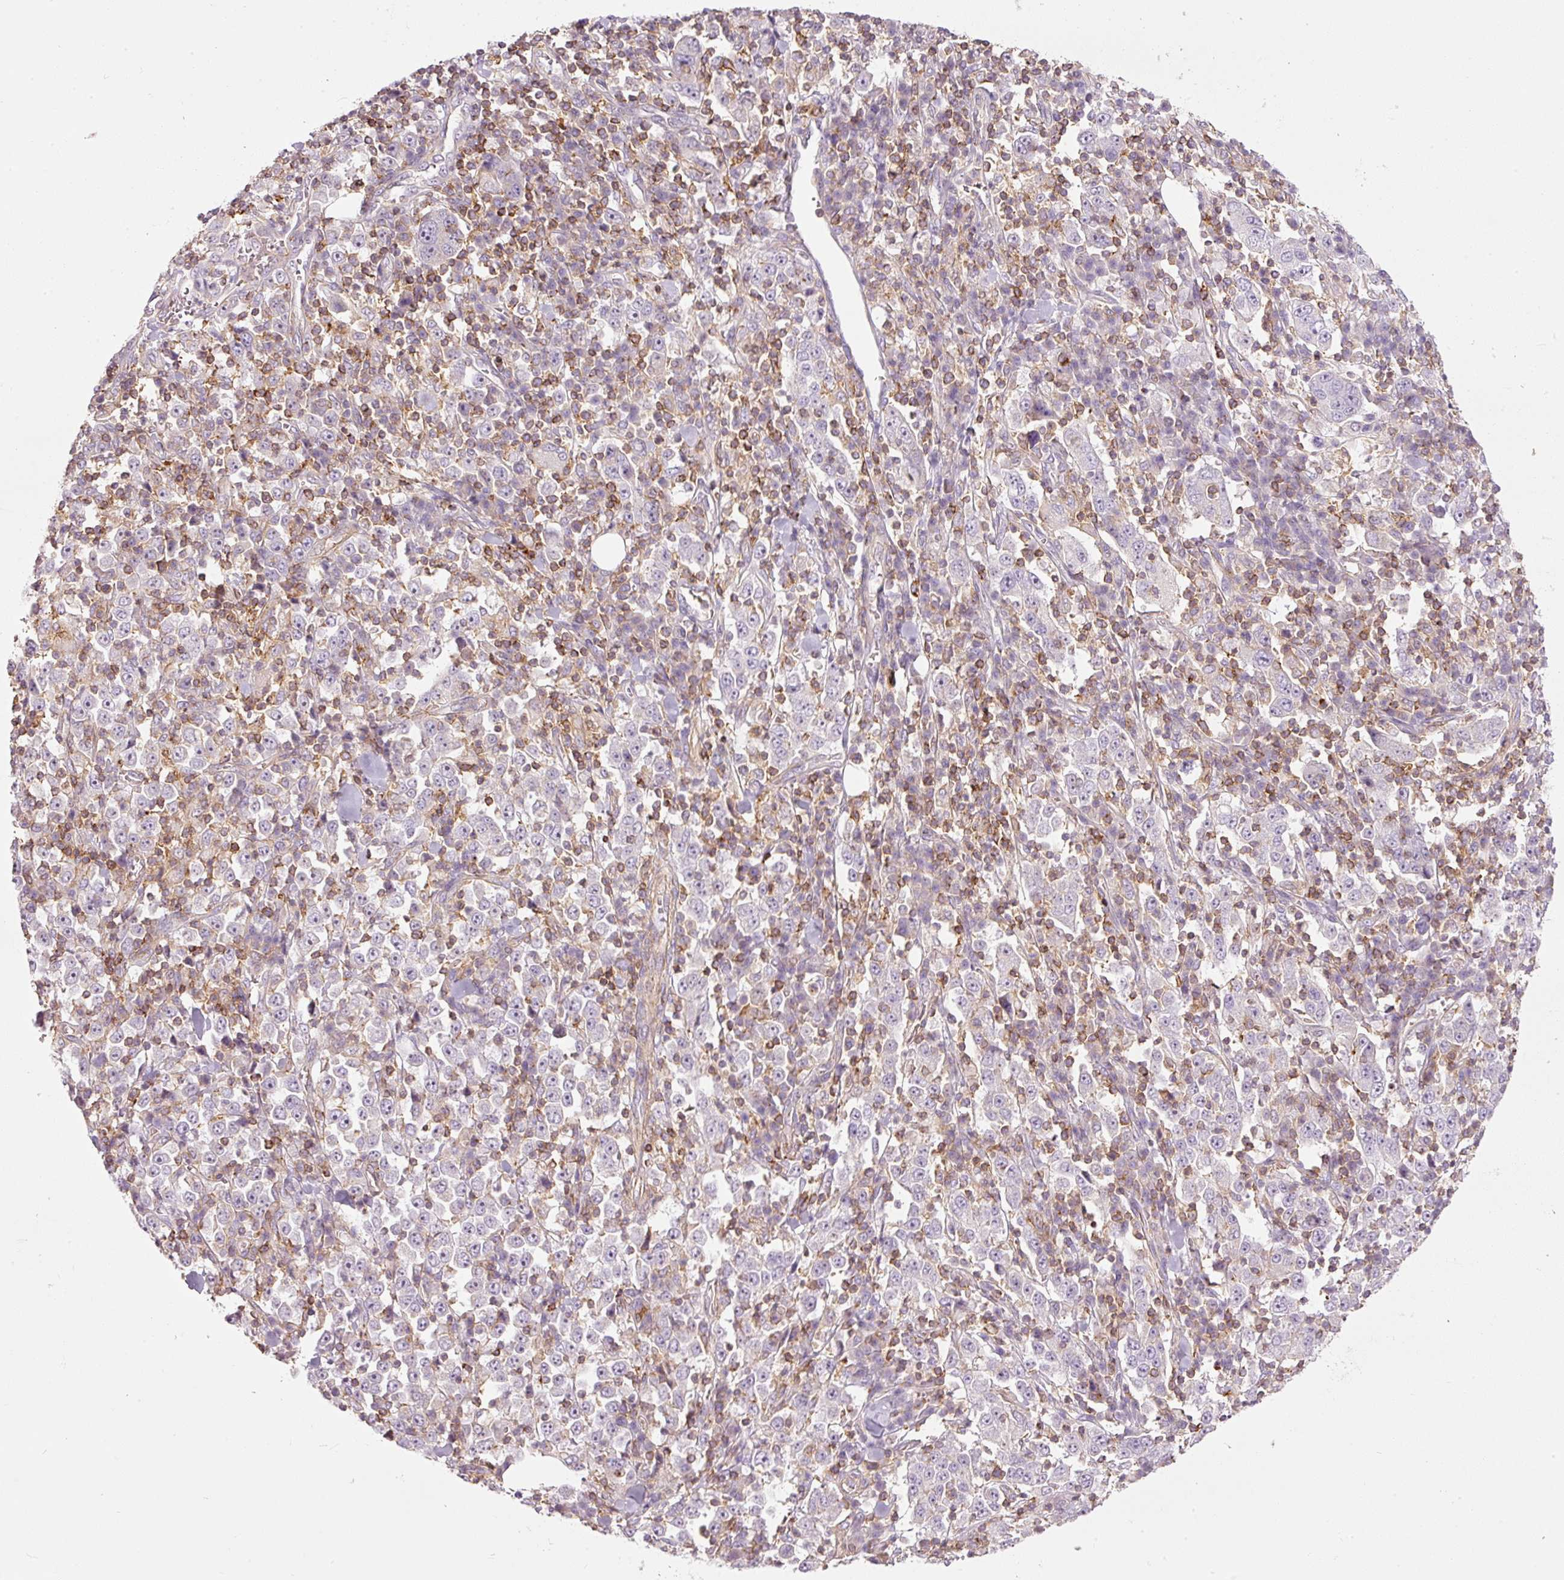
{"staining": {"intensity": "negative", "quantity": "none", "location": "none"}, "tissue": "stomach cancer", "cell_type": "Tumor cells", "image_type": "cancer", "snomed": [{"axis": "morphology", "description": "Normal tissue, NOS"}, {"axis": "morphology", "description": "Adenocarcinoma, NOS"}, {"axis": "topography", "description": "Stomach, upper"}, {"axis": "topography", "description": "Stomach"}], "caption": "Immunohistochemistry of adenocarcinoma (stomach) demonstrates no expression in tumor cells.", "gene": "SIPA1", "patient": {"sex": "male", "age": 59}}